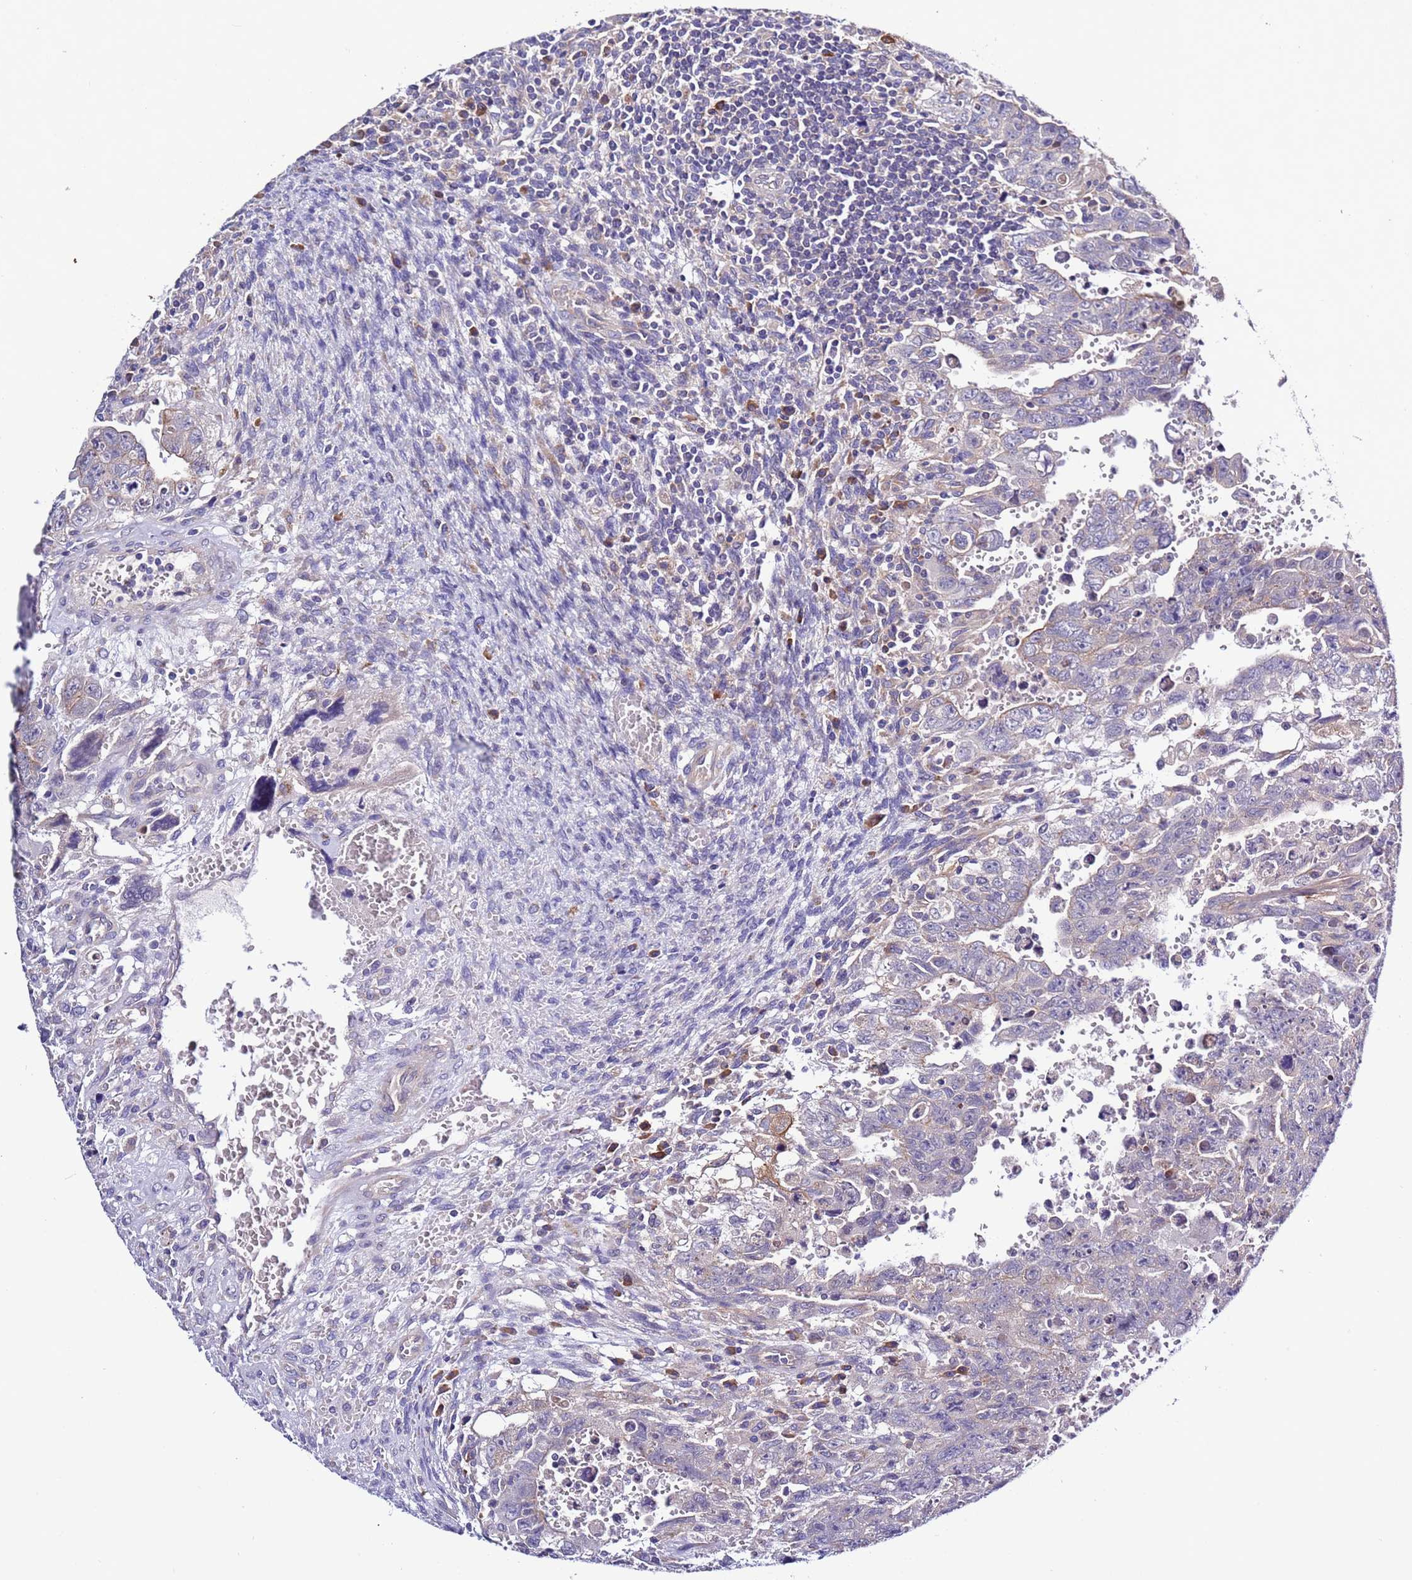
{"staining": {"intensity": "negative", "quantity": "none", "location": "none"}, "tissue": "testis cancer", "cell_type": "Tumor cells", "image_type": "cancer", "snomed": [{"axis": "morphology", "description": "Carcinoma, Embryonal, NOS"}, {"axis": "topography", "description": "Testis"}], "caption": "Tumor cells show no significant protein positivity in testis cancer. (Brightfield microscopy of DAB IHC at high magnification).", "gene": "SPCS1", "patient": {"sex": "male", "age": 28}}